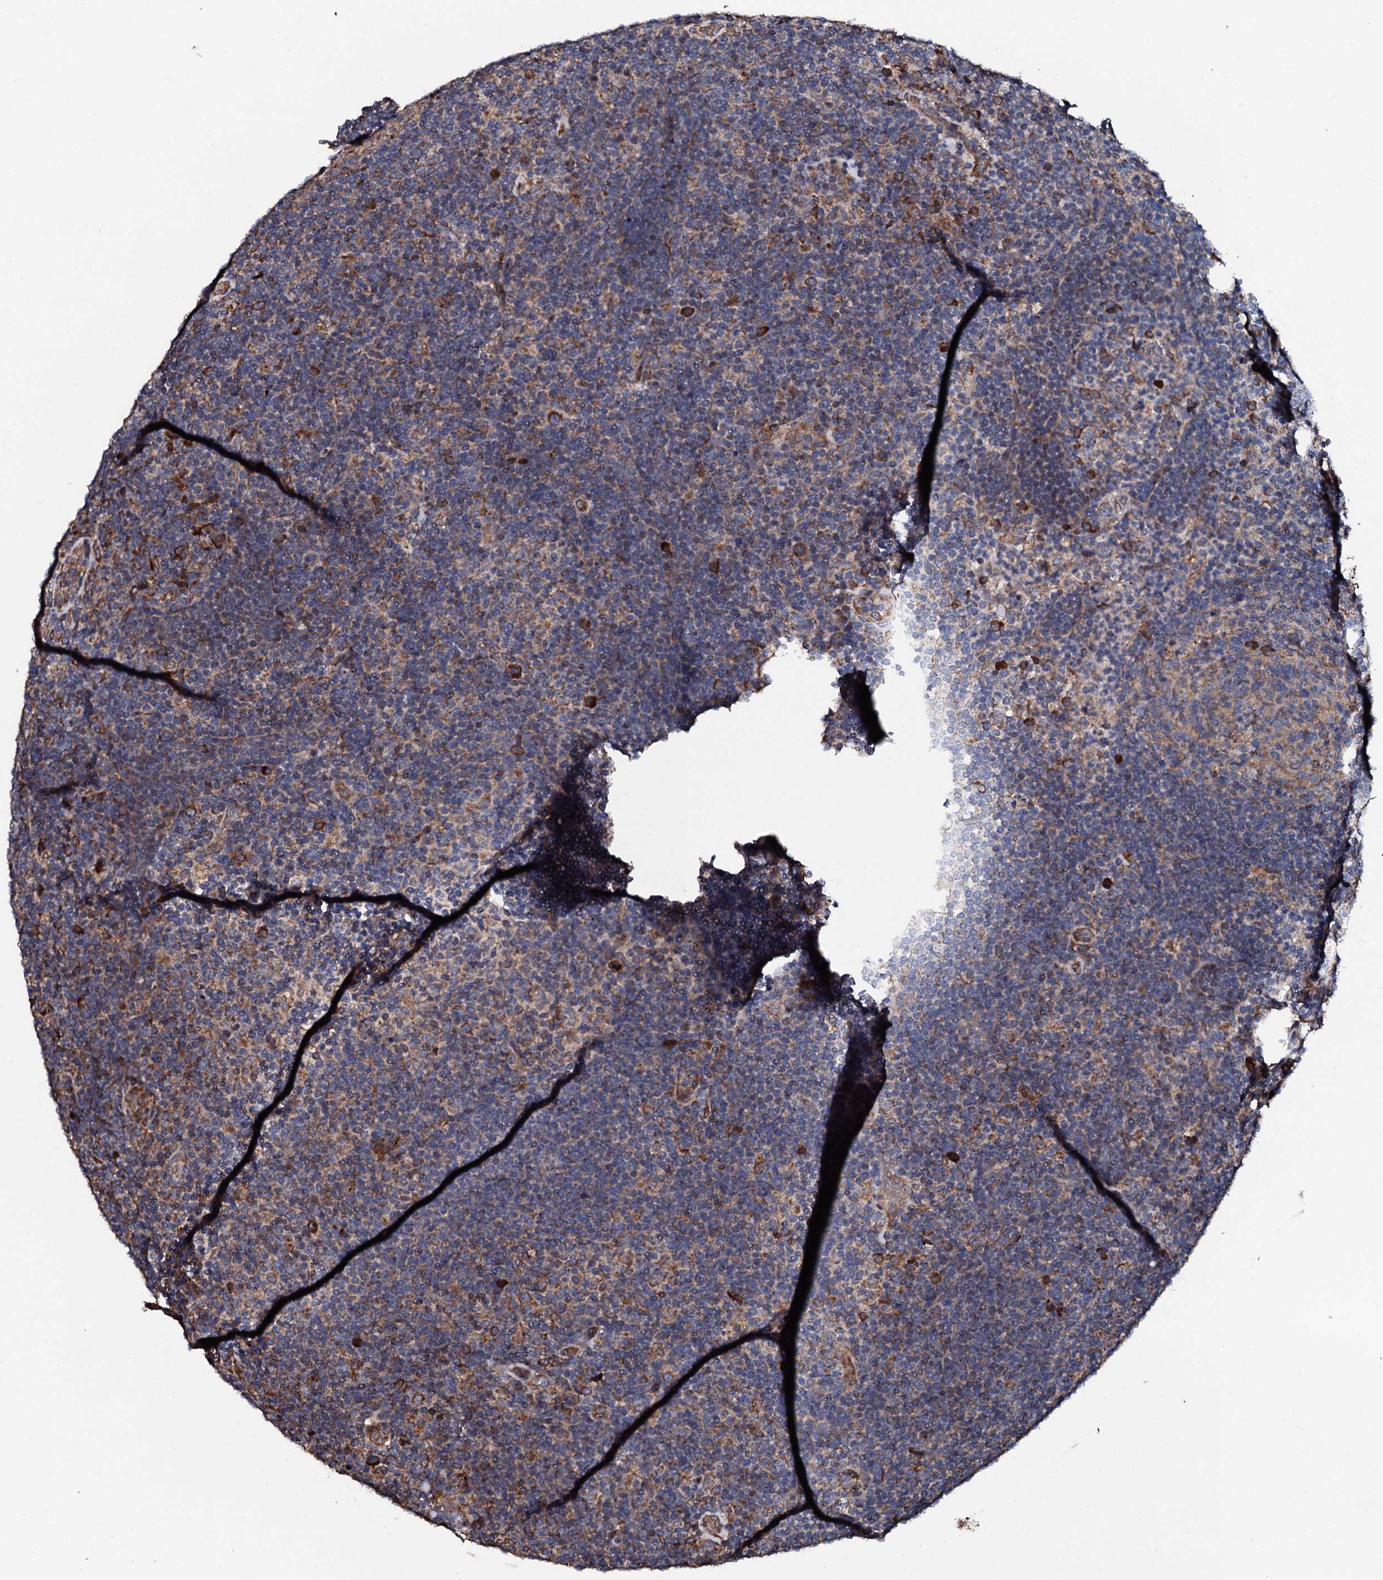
{"staining": {"intensity": "moderate", "quantity": ">75%", "location": "cytoplasmic/membranous"}, "tissue": "lymphoma", "cell_type": "Tumor cells", "image_type": "cancer", "snomed": [{"axis": "morphology", "description": "Hodgkin's disease, NOS"}, {"axis": "topography", "description": "Lymph node"}], "caption": "Human lymphoma stained with a protein marker shows moderate staining in tumor cells.", "gene": "CKAP5", "patient": {"sex": "female", "age": 57}}